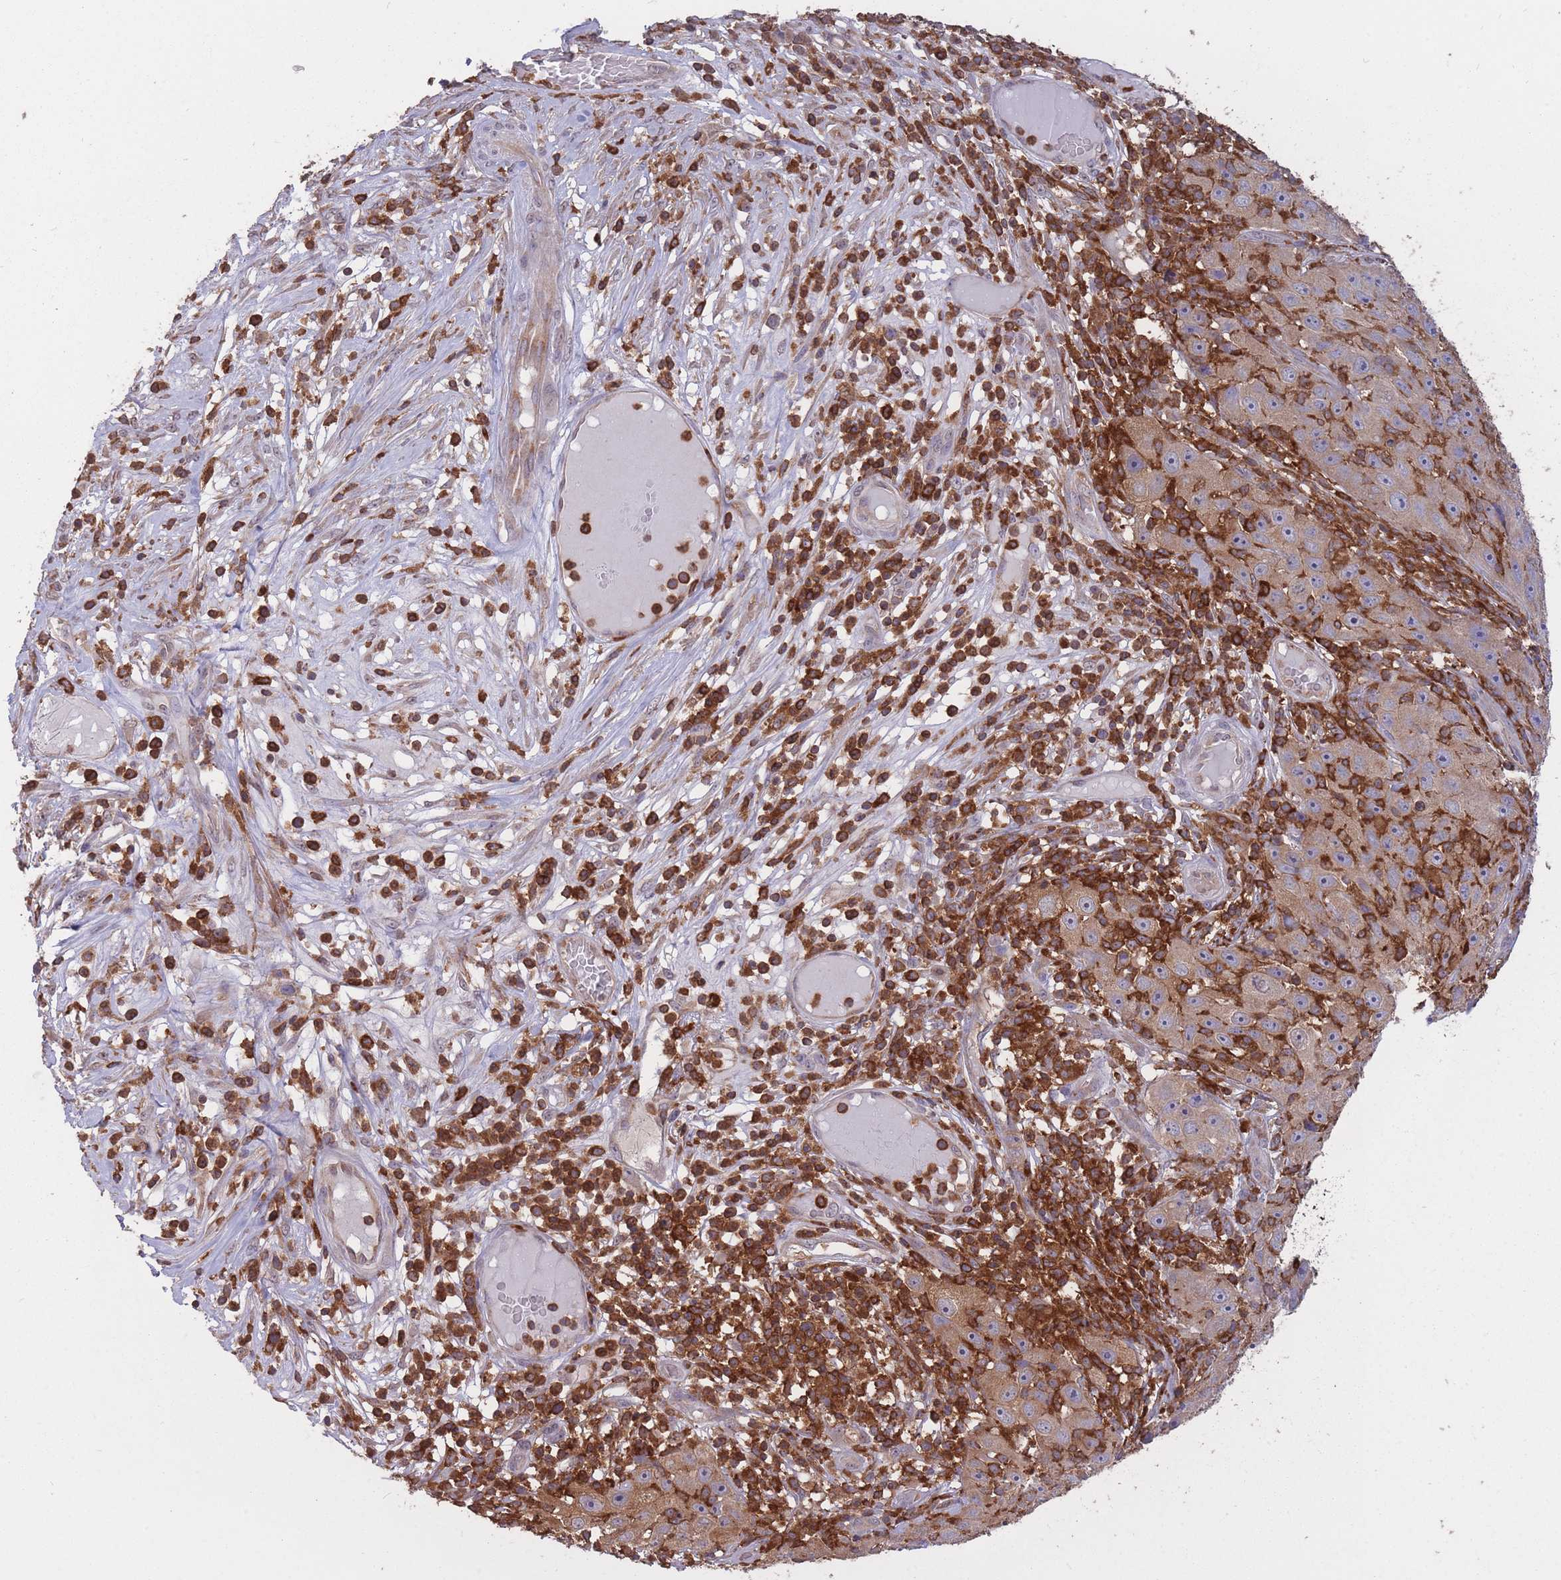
{"staining": {"intensity": "weak", "quantity": ">75%", "location": "cytoplasmic/membranous"}, "tissue": "skin cancer", "cell_type": "Tumor cells", "image_type": "cancer", "snomed": [{"axis": "morphology", "description": "Squamous cell carcinoma, NOS"}, {"axis": "topography", "description": "Skin"}], "caption": "Human skin cancer stained for a protein (brown) demonstrates weak cytoplasmic/membranous positive staining in approximately >75% of tumor cells.", "gene": "GMIP", "patient": {"sex": "female", "age": 87}}